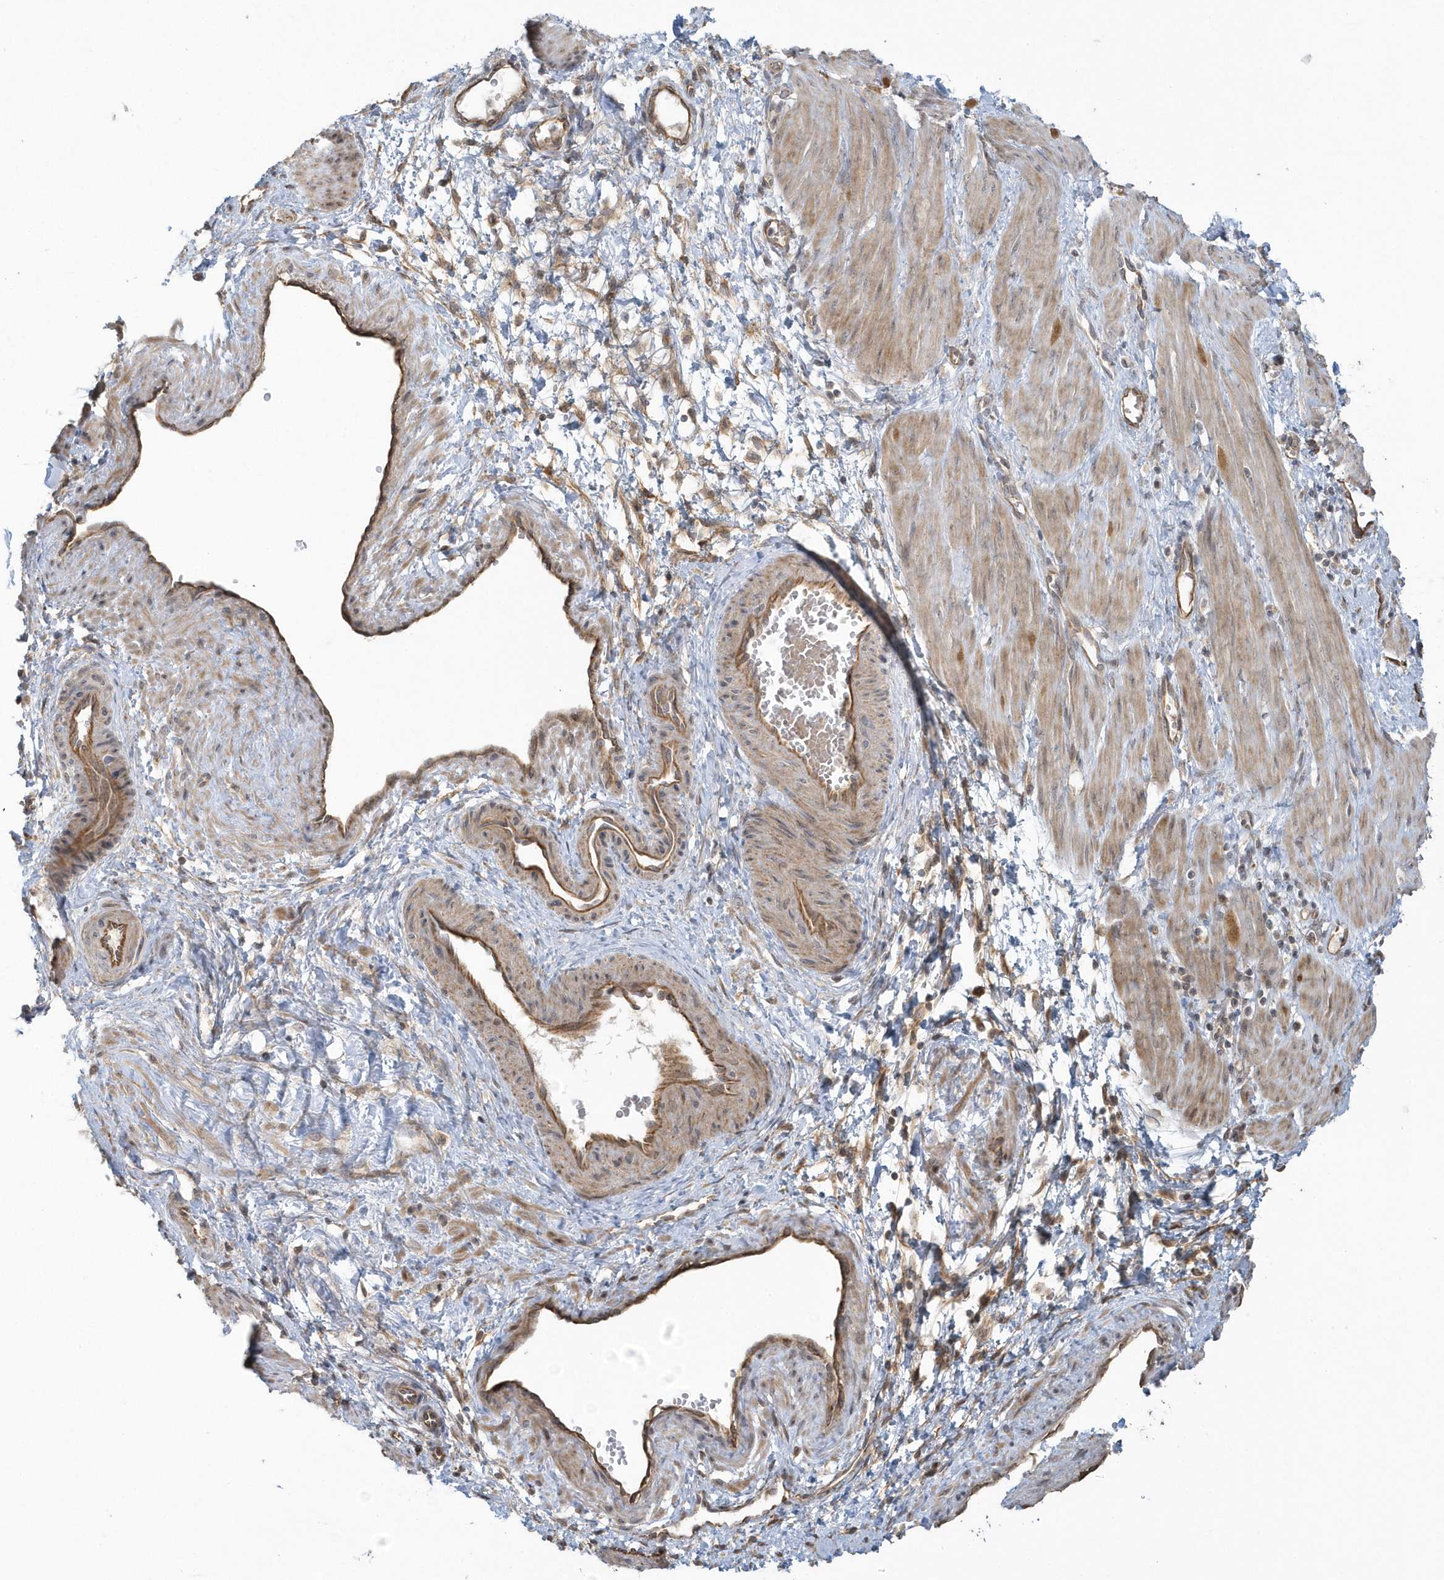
{"staining": {"intensity": "moderate", "quantity": ">75%", "location": "cytoplasmic/membranous"}, "tissue": "smooth muscle", "cell_type": "Smooth muscle cells", "image_type": "normal", "snomed": [{"axis": "morphology", "description": "Normal tissue, NOS"}, {"axis": "topography", "description": "Endometrium"}], "caption": "Immunohistochemistry of unremarkable human smooth muscle reveals medium levels of moderate cytoplasmic/membranous staining in approximately >75% of smooth muscle cells. (DAB IHC with brightfield microscopy, high magnification).", "gene": "THG1L", "patient": {"sex": "female", "age": 33}}